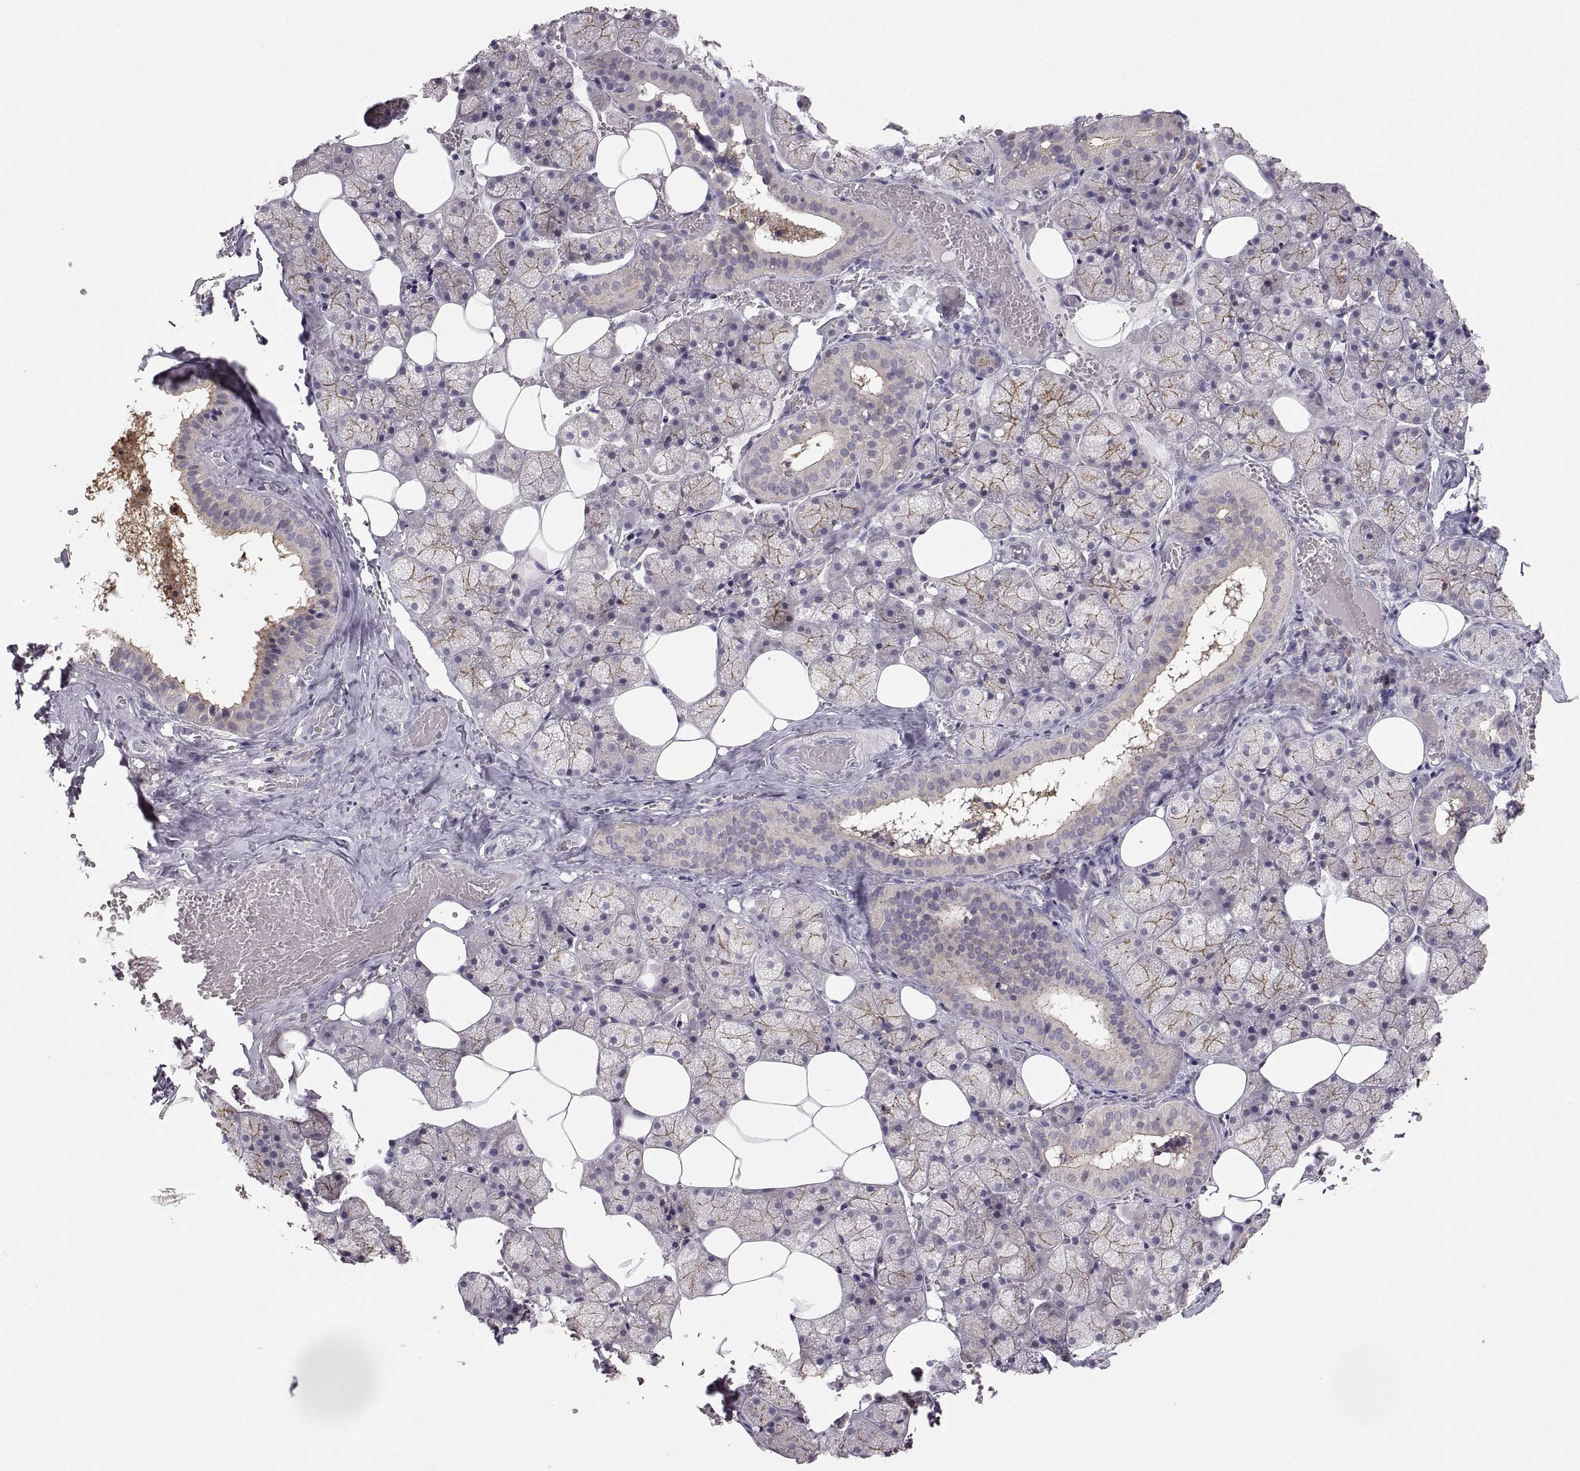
{"staining": {"intensity": "strong", "quantity": "<25%", "location": "cytoplasmic/membranous"}, "tissue": "salivary gland", "cell_type": "Glandular cells", "image_type": "normal", "snomed": [{"axis": "morphology", "description": "Normal tissue, NOS"}, {"axis": "topography", "description": "Salivary gland"}], "caption": "Glandular cells demonstrate strong cytoplasmic/membranous expression in approximately <25% of cells in benign salivary gland.", "gene": "EZR", "patient": {"sex": "male", "age": 38}}